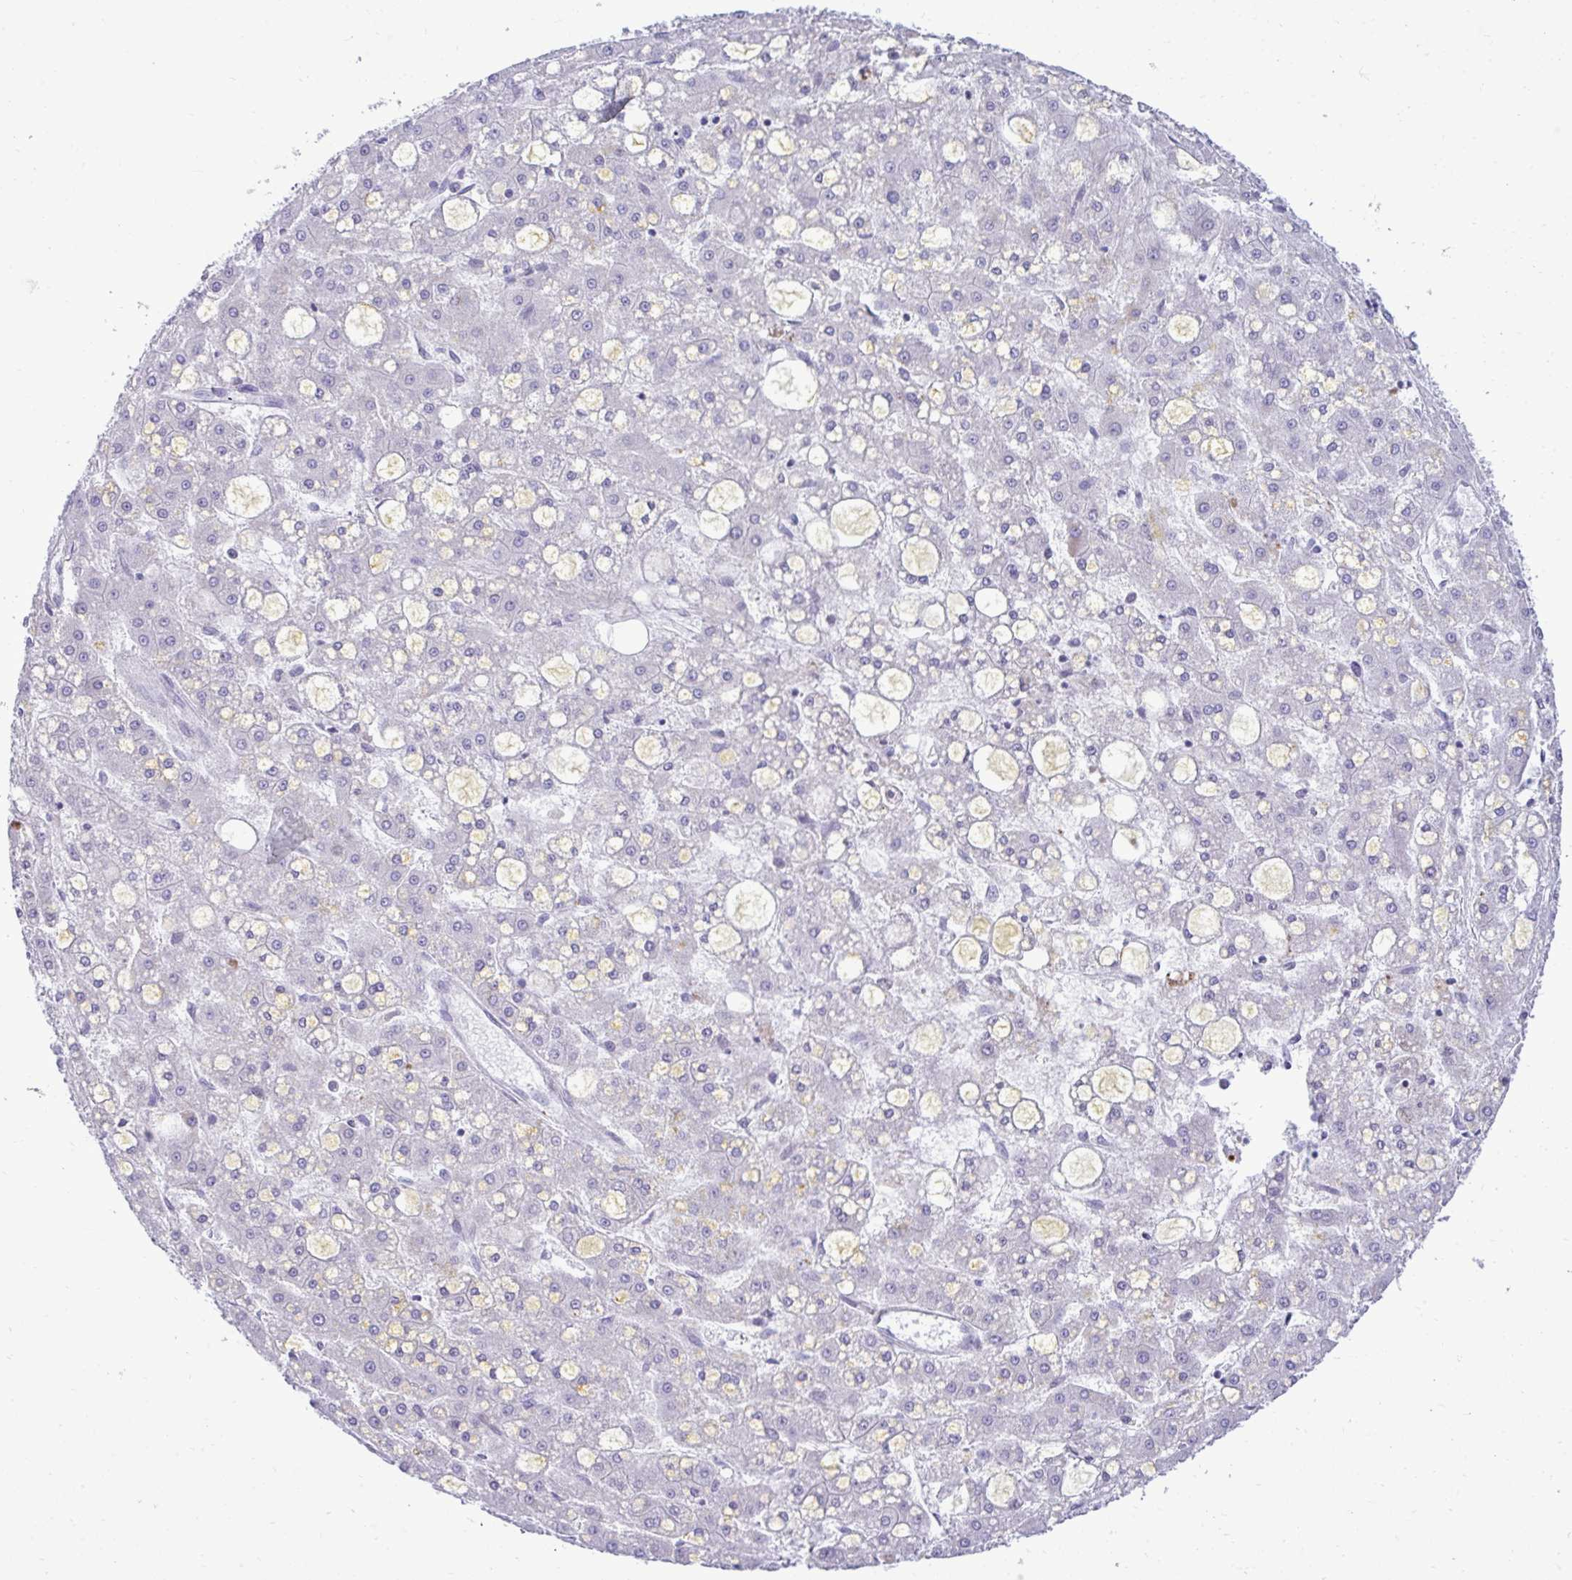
{"staining": {"intensity": "negative", "quantity": "none", "location": "none"}, "tissue": "liver cancer", "cell_type": "Tumor cells", "image_type": "cancer", "snomed": [{"axis": "morphology", "description": "Carcinoma, Hepatocellular, NOS"}, {"axis": "topography", "description": "Liver"}], "caption": "Tumor cells are negative for protein expression in human liver cancer.", "gene": "SPAG1", "patient": {"sex": "male", "age": 67}}